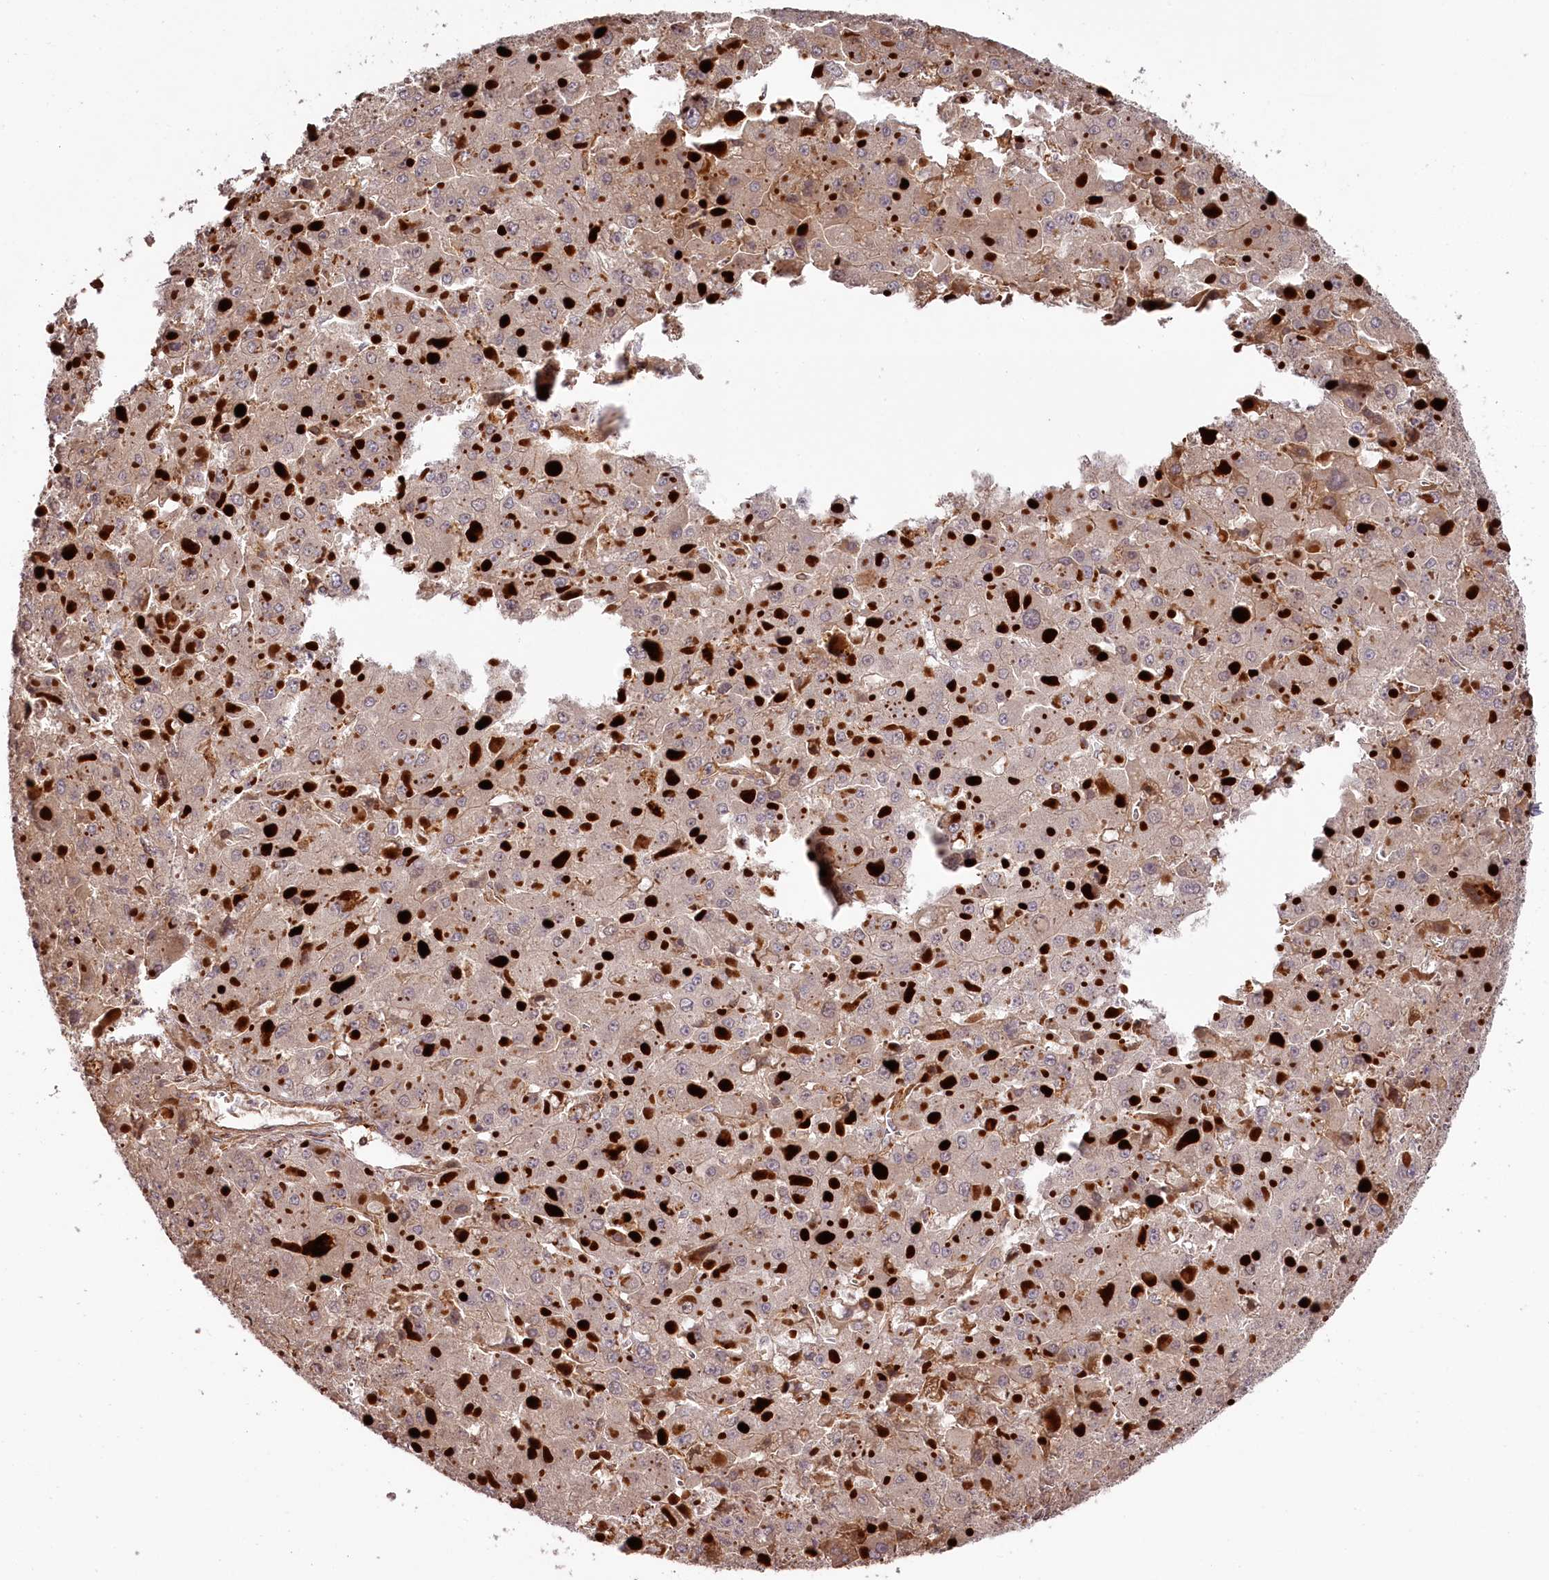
{"staining": {"intensity": "weak", "quantity": ">75%", "location": "cytoplasmic/membranous"}, "tissue": "liver cancer", "cell_type": "Tumor cells", "image_type": "cancer", "snomed": [{"axis": "morphology", "description": "Carcinoma, Hepatocellular, NOS"}, {"axis": "topography", "description": "Liver"}], "caption": "Immunohistochemical staining of liver hepatocellular carcinoma exhibits weak cytoplasmic/membranous protein staining in about >75% of tumor cells.", "gene": "KIF14", "patient": {"sex": "female", "age": 73}}